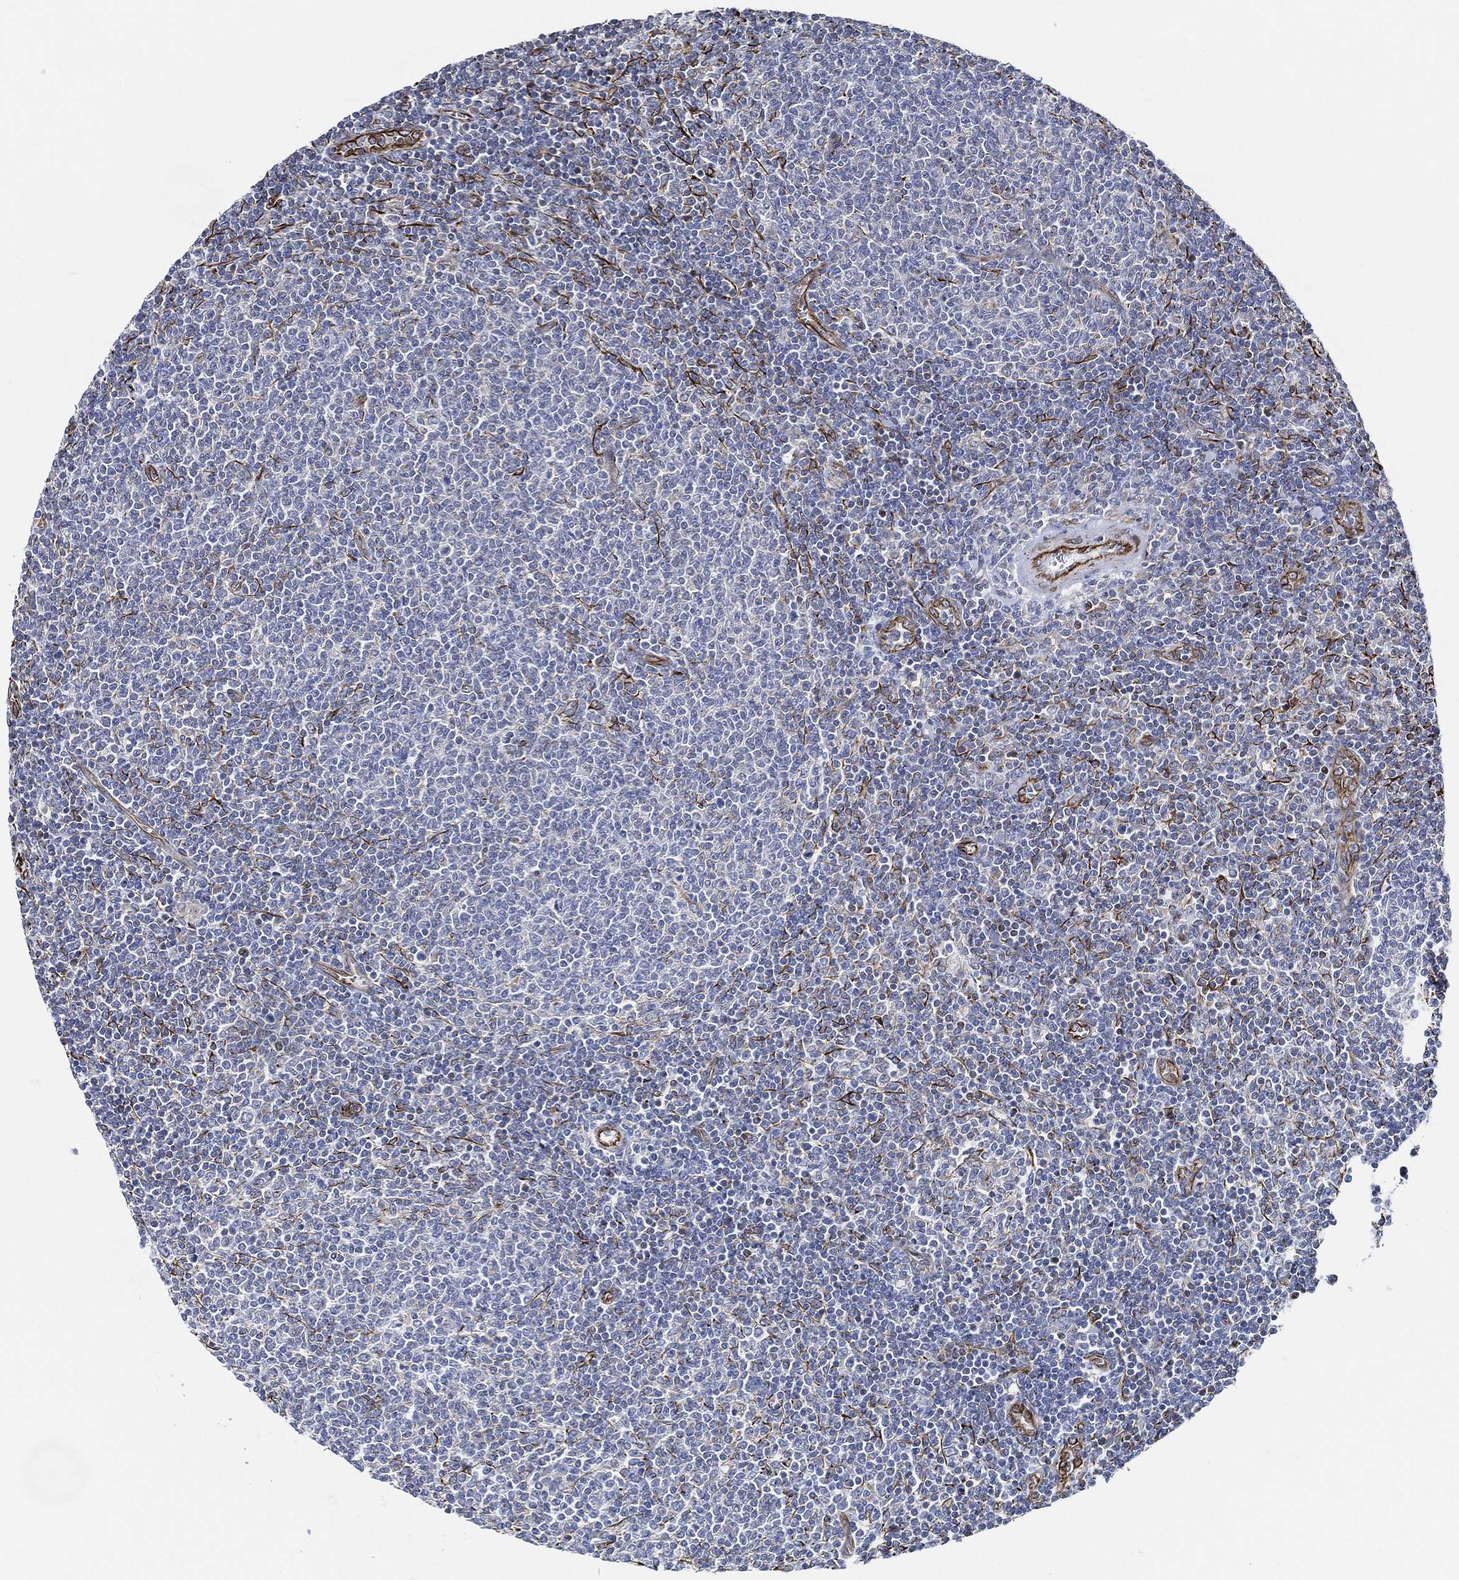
{"staining": {"intensity": "negative", "quantity": "none", "location": "none"}, "tissue": "lymphoma", "cell_type": "Tumor cells", "image_type": "cancer", "snomed": [{"axis": "morphology", "description": "Malignant lymphoma, non-Hodgkin's type, Low grade"}, {"axis": "topography", "description": "Lymph node"}], "caption": "DAB immunohistochemical staining of malignant lymphoma, non-Hodgkin's type (low-grade) exhibits no significant expression in tumor cells.", "gene": "THSD1", "patient": {"sex": "male", "age": 52}}